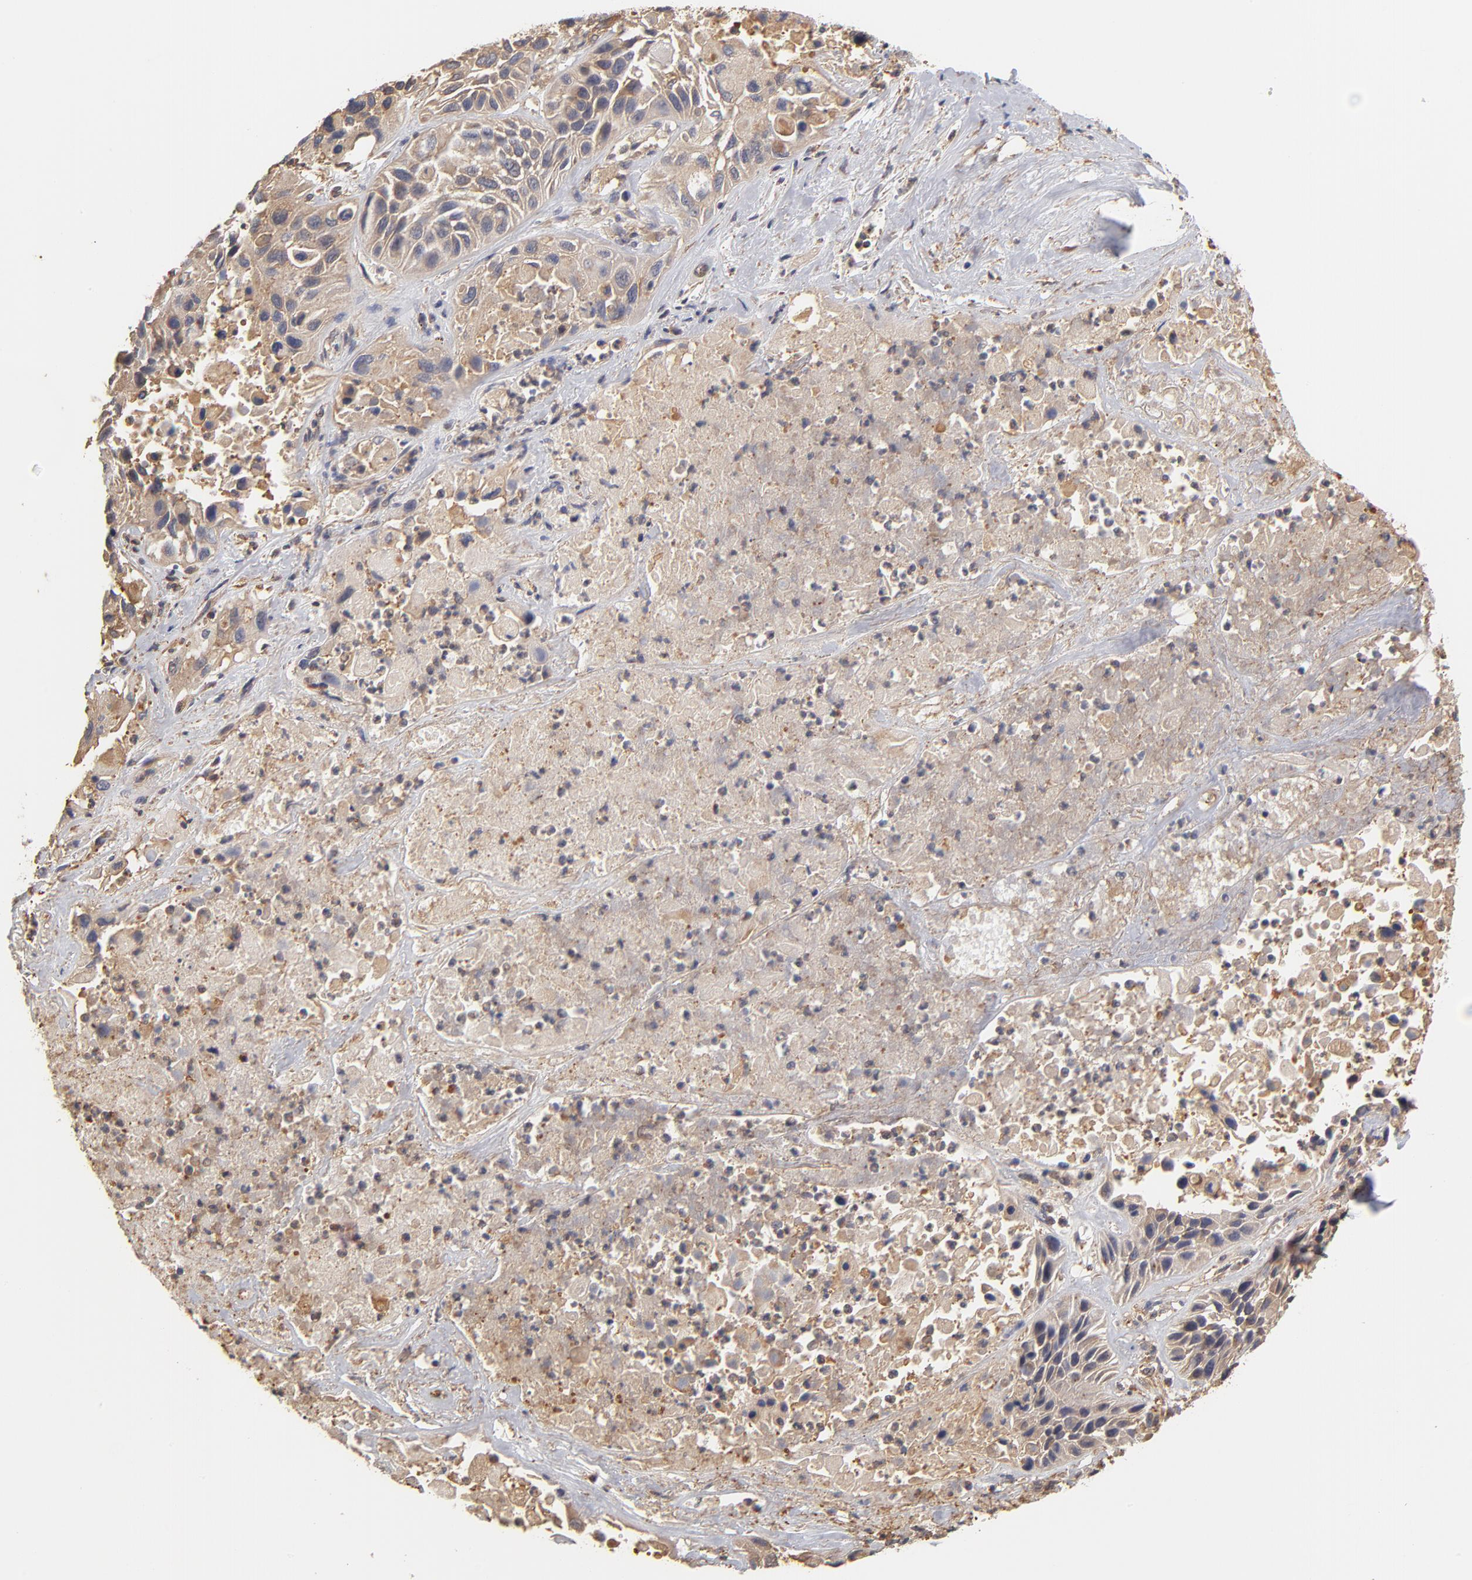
{"staining": {"intensity": "moderate", "quantity": ">75%", "location": "cytoplasmic/membranous"}, "tissue": "lung cancer", "cell_type": "Tumor cells", "image_type": "cancer", "snomed": [{"axis": "morphology", "description": "Squamous cell carcinoma, NOS"}, {"axis": "topography", "description": "Lung"}], "caption": "Immunohistochemical staining of human squamous cell carcinoma (lung) displays medium levels of moderate cytoplasmic/membranous positivity in approximately >75% of tumor cells.", "gene": "FCMR", "patient": {"sex": "female", "age": 76}}